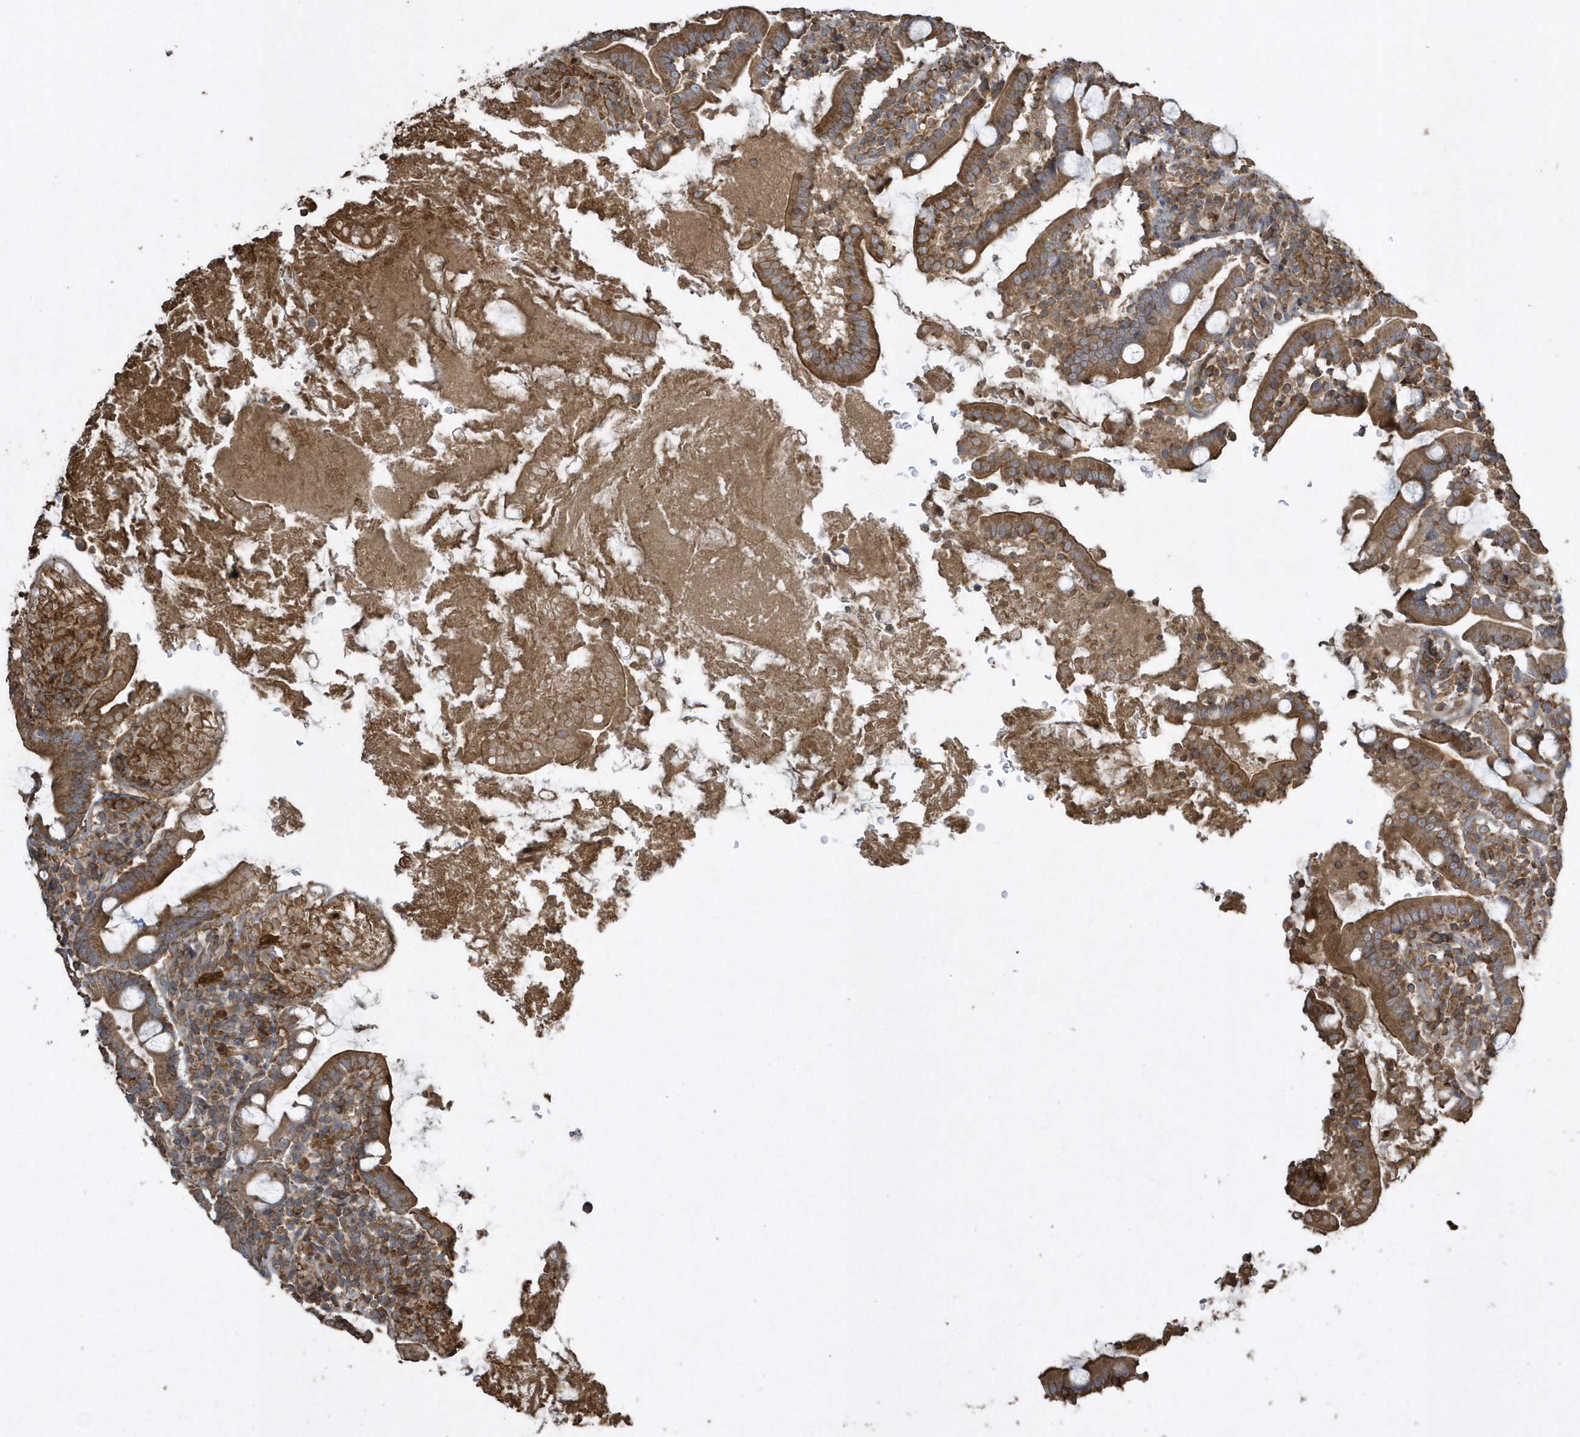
{"staining": {"intensity": "strong", "quantity": ">75%", "location": "cytoplasmic/membranous"}, "tissue": "duodenum", "cell_type": "Glandular cells", "image_type": "normal", "snomed": [{"axis": "morphology", "description": "Normal tissue, NOS"}, {"axis": "topography", "description": "Duodenum"}], "caption": "A high amount of strong cytoplasmic/membranous positivity is present in approximately >75% of glandular cells in benign duodenum. The staining was performed using DAB to visualize the protein expression in brown, while the nuclei were stained in blue with hematoxylin (Magnification: 20x).", "gene": "SENP8", "patient": {"sex": "male", "age": 35}}